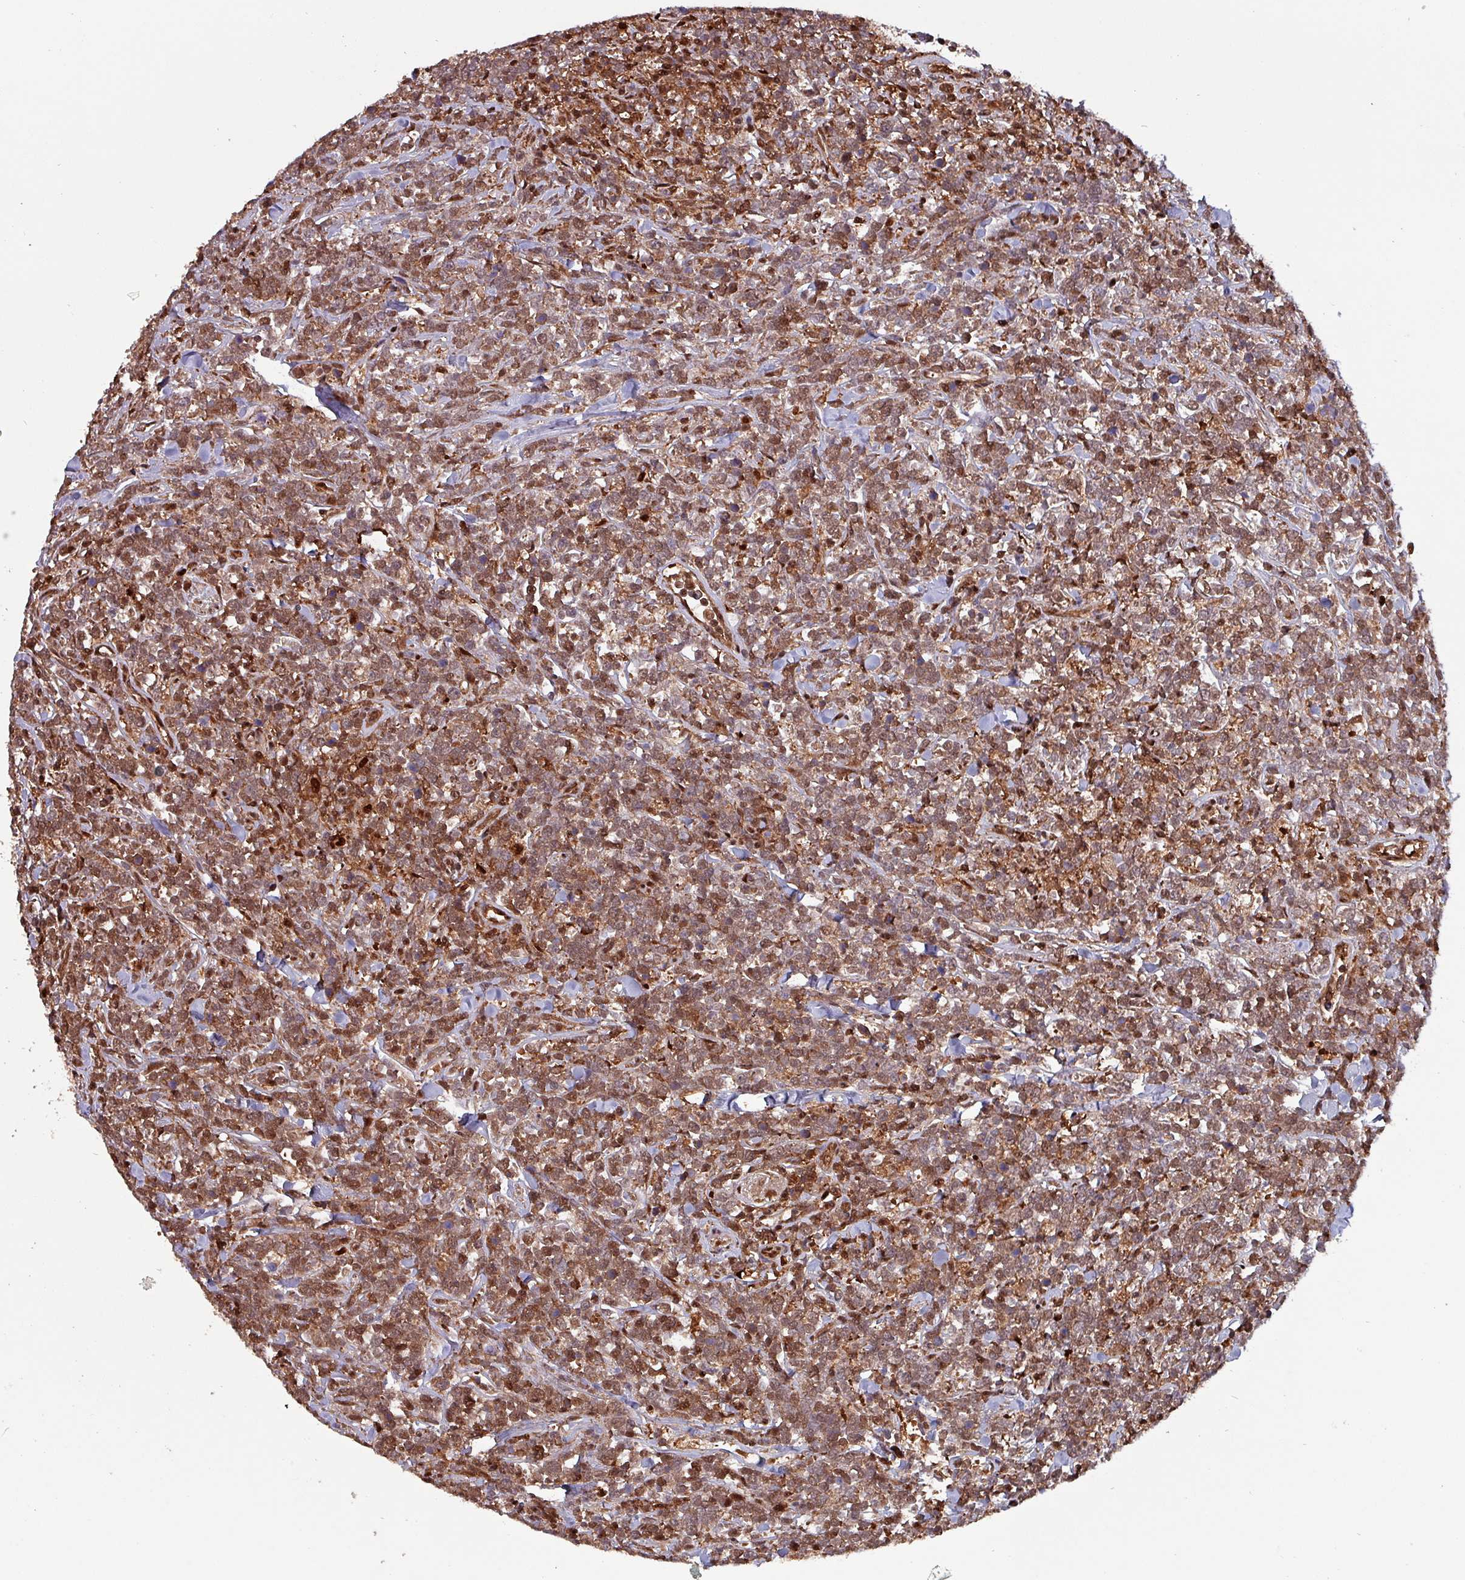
{"staining": {"intensity": "moderate", "quantity": ">75%", "location": "cytoplasmic/membranous,nuclear"}, "tissue": "lymphoma", "cell_type": "Tumor cells", "image_type": "cancer", "snomed": [{"axis": "morphology", "description": "Malignant lymphoma, non-Hodgkin's type, High grade"}, {"axis": "topography", "description": "Small intestine"}, {"axis": "topography", "description": "Colon"}], "caption": "IHC of lymphoma reveals medium levels of moderate cytoplasmic/membranous and nuclear staining in approximately >75% of tumor cells.", "gene": "PSMB8", "patient": {"sex": "male", "age": 8}}